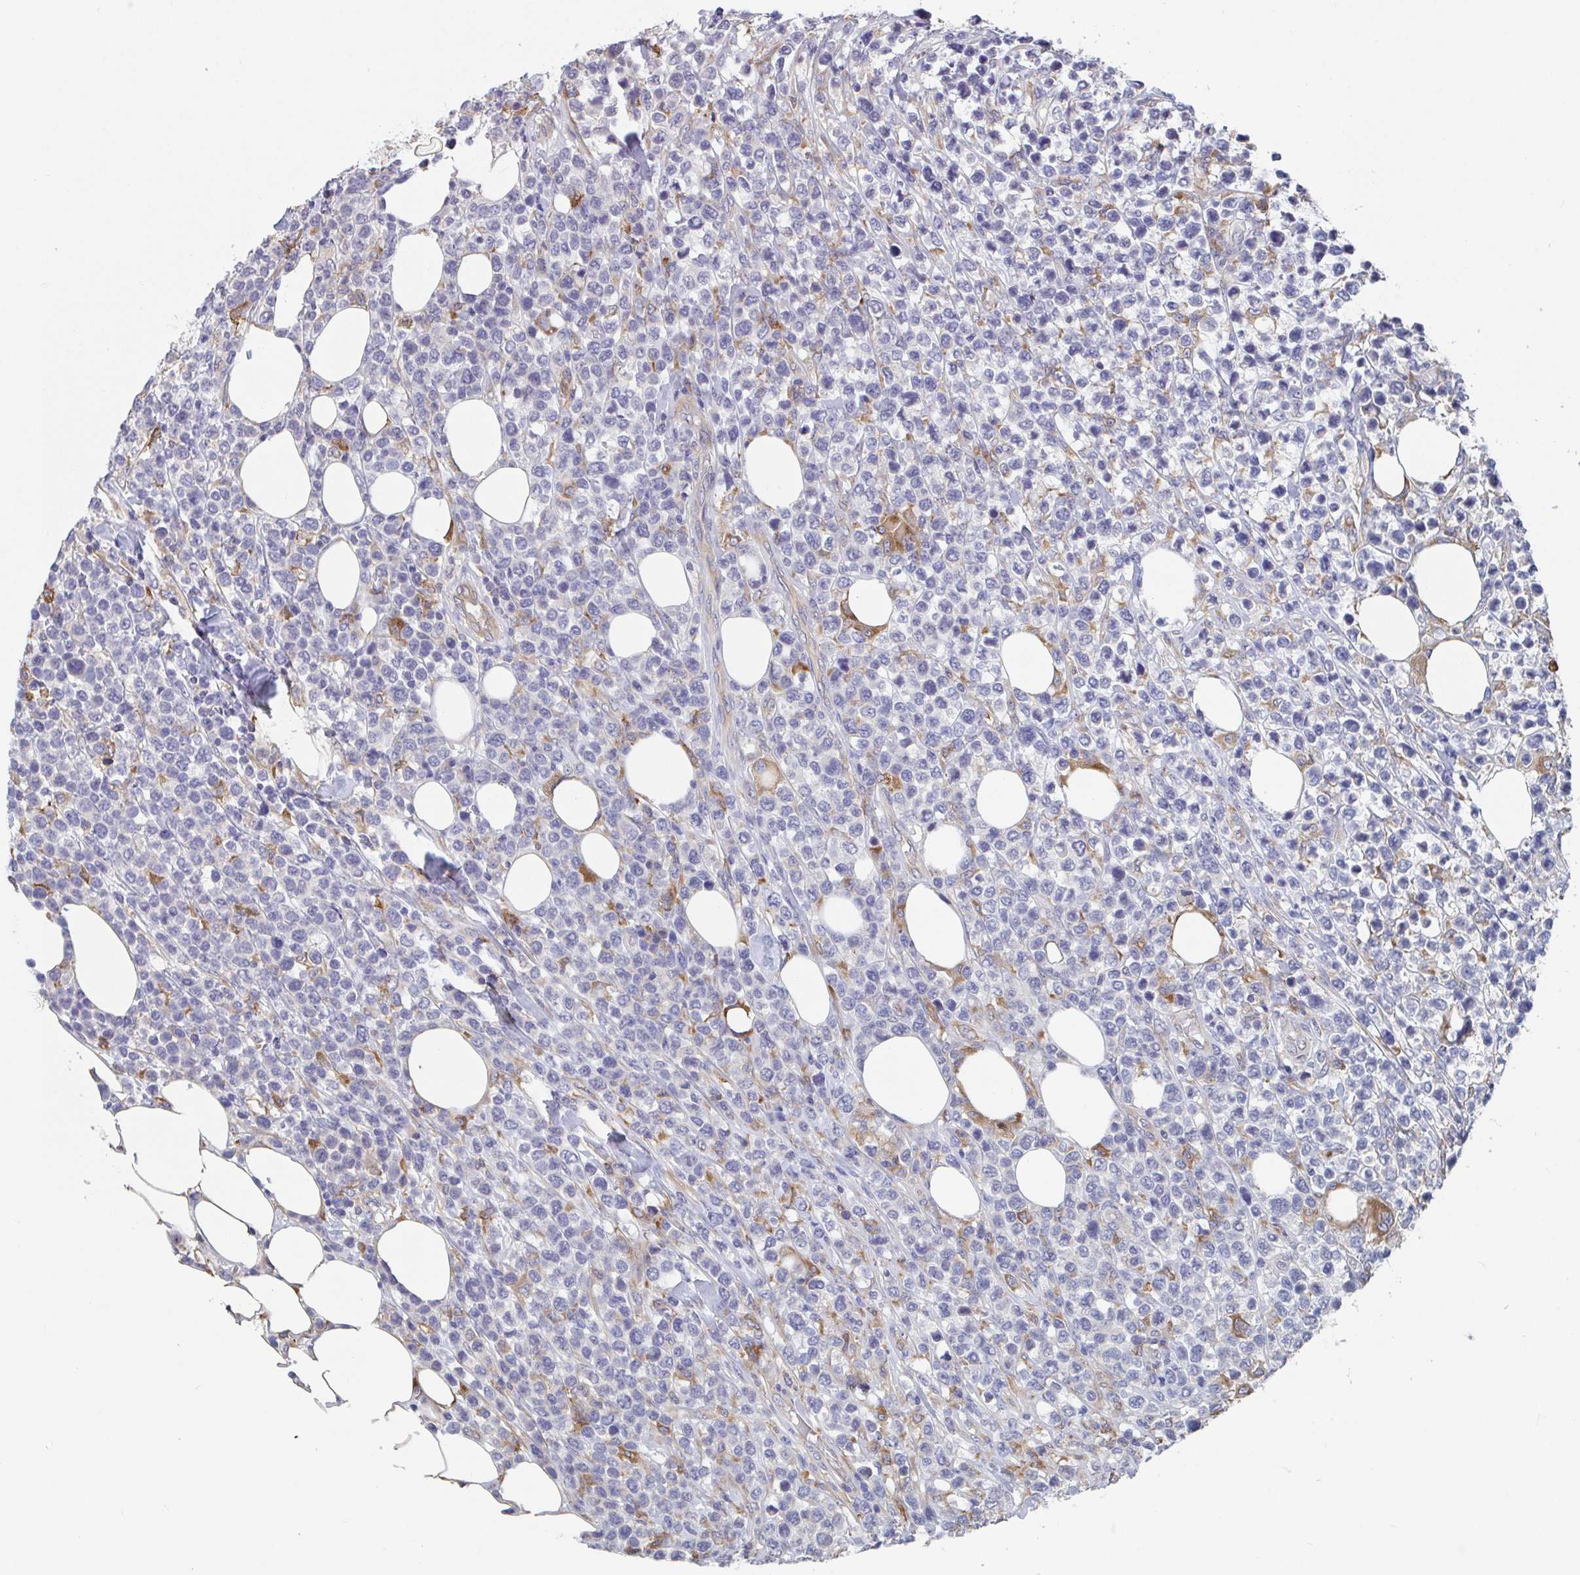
{"staining": {"intensity": "negative", "quantity": "none", "location": "none"}, "tissue": "lymphoma", "cell_type": "Tumor cells", "image_type": "cancer", "snomed": [{"axis": "morphology", "description": "Malignant lymphoma, non-Hodgkin's type, High grade"}, {"axis": "topography", "description": "Soft tissue"}], "caption": "This micrograph is of lymphoma stained with IHC to label a protein in brown with the nuclei are counter-stained blue. There is no staining in tumor cells.", "gene": "SNX8", "patient": {"sex": "female", "age": 56}}